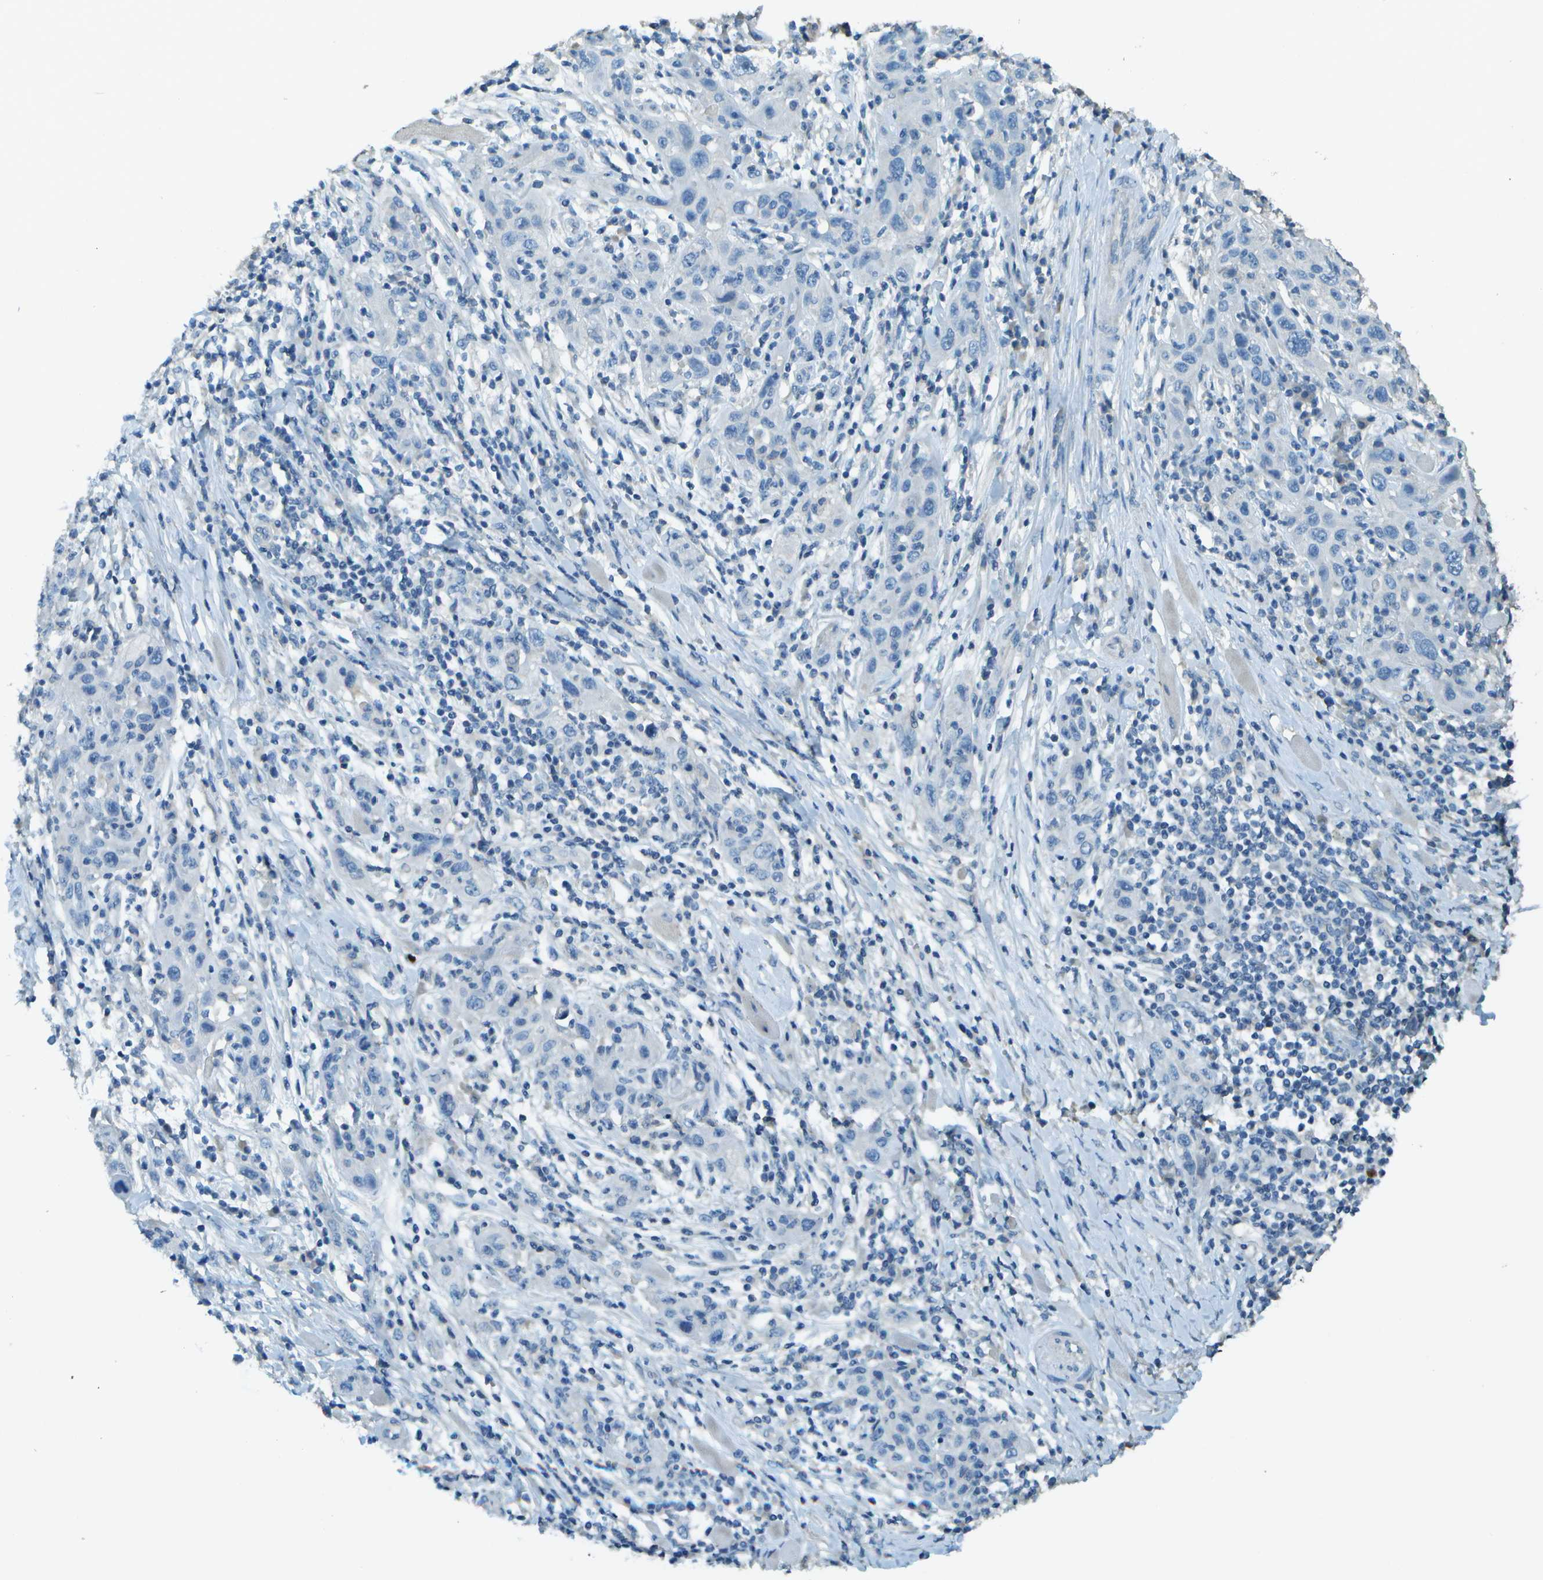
{"staining": {"intensity": "negative", "quantity": "none", "location": "none"}, "tissue": "skin cancer", "cell_type": "Tumor cells", "image_type": "cancer", "snomed": [{"axis": "morphology", "description": "Squamous cell carcinoma, NOS"}, {"axis": "topography", "description": "Skin"}], "caption": "Tumor cells are negative for protein expression in human squamous cell carcinoma (skin).", "gene": "LGI2", "patient": {"sex": "female", "age": 88}}